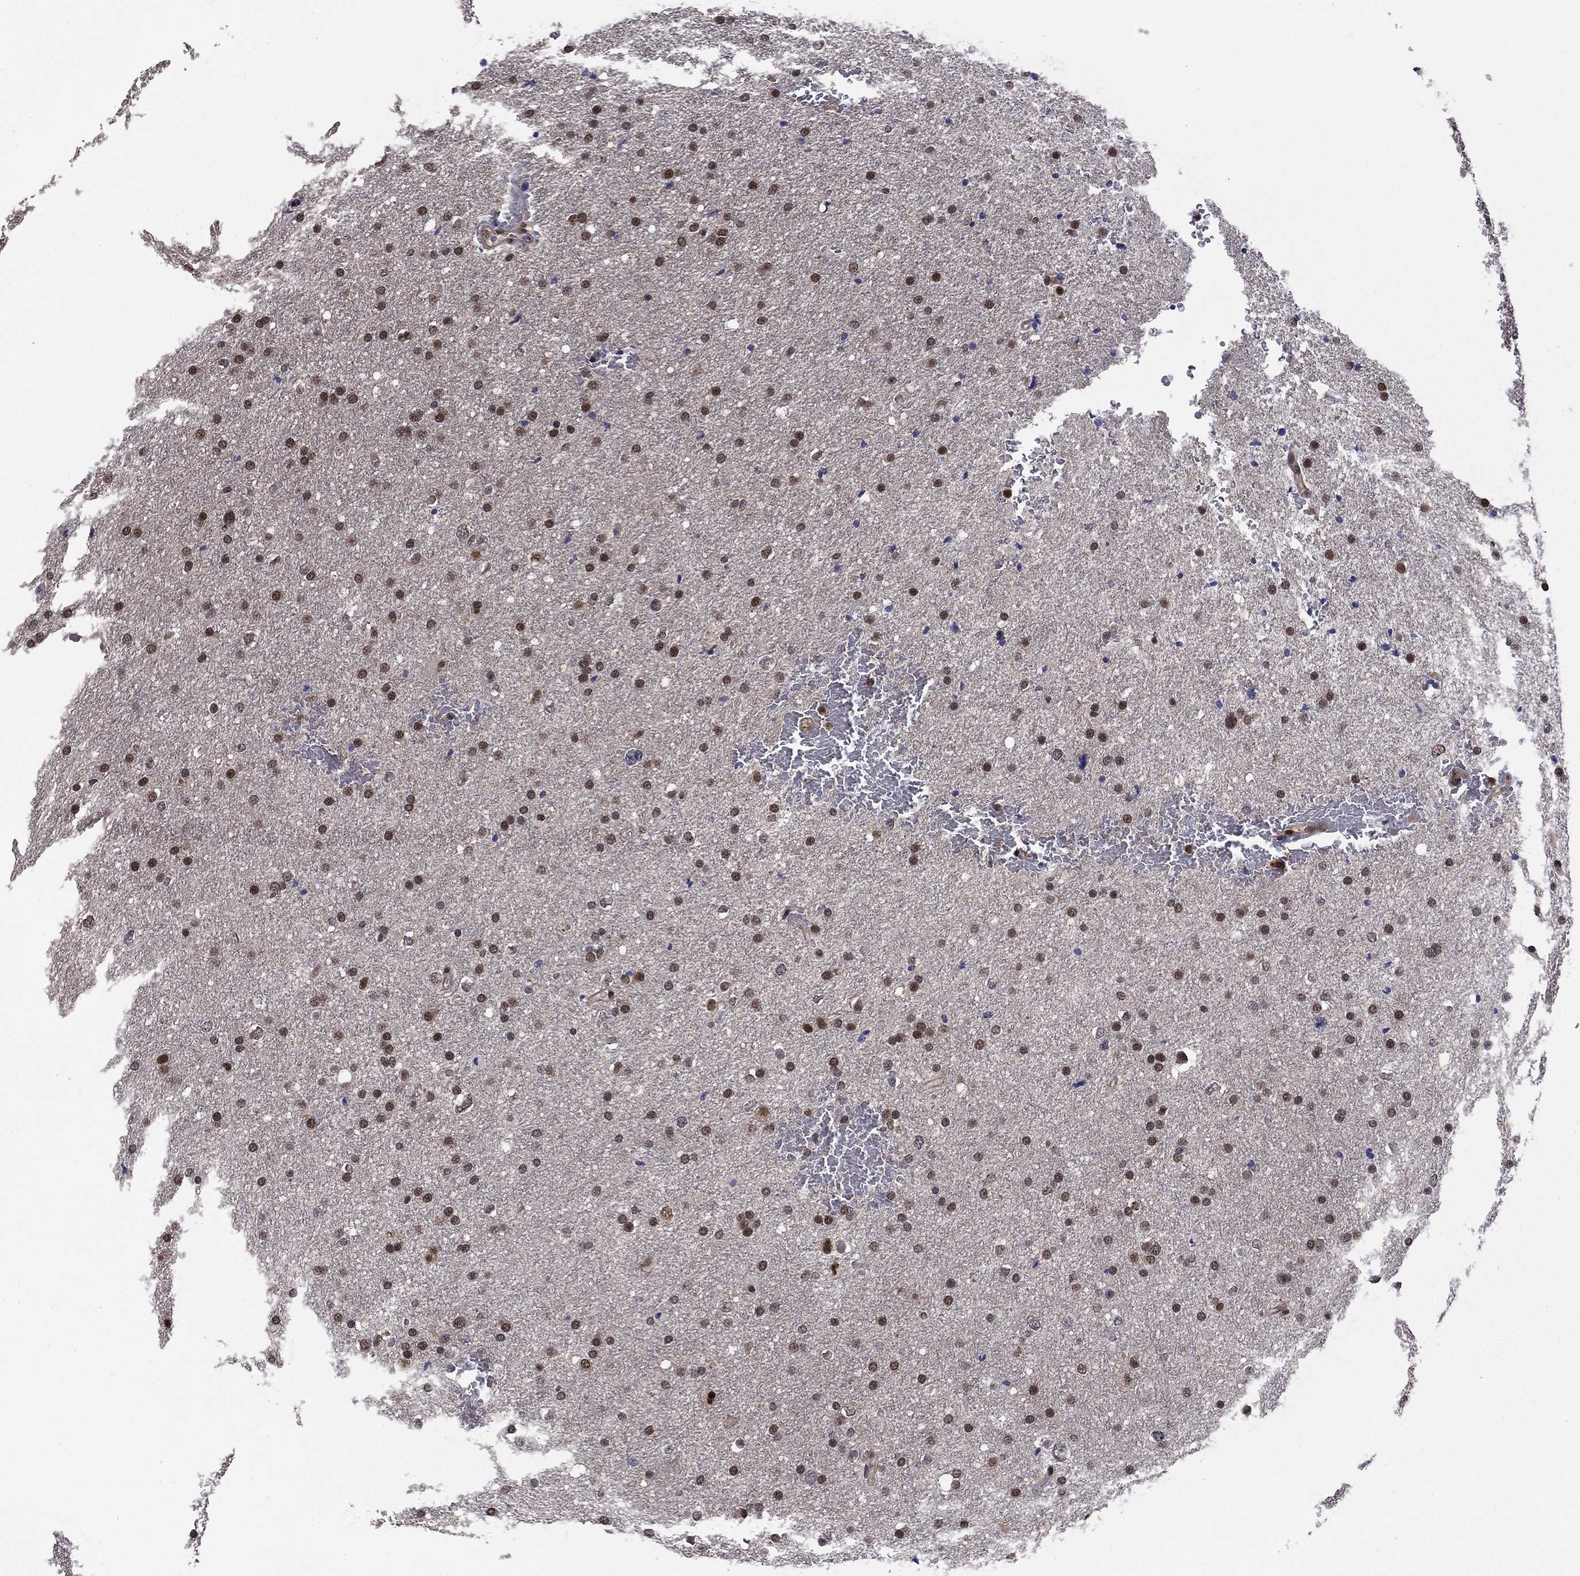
{"staining": {"intensity": "moderate", "quantity": "25%-75%", "location": "nuclear"}, "tissue": "glioma", "cell_type": "Tumor cells", "image_type": "cancer", "snomed": [{"axis": "morphology", "description": "Glioma, malignant, Low grade"}, {"axis": "topography", "description": "Brain"}], "caption": "The micrograph reveals a brown stain indicating the presence of a protein in the nuclear of tumor cells in glioma.", "gene": "PSMD2", "patient": {"sex": "female", "age": 37}}